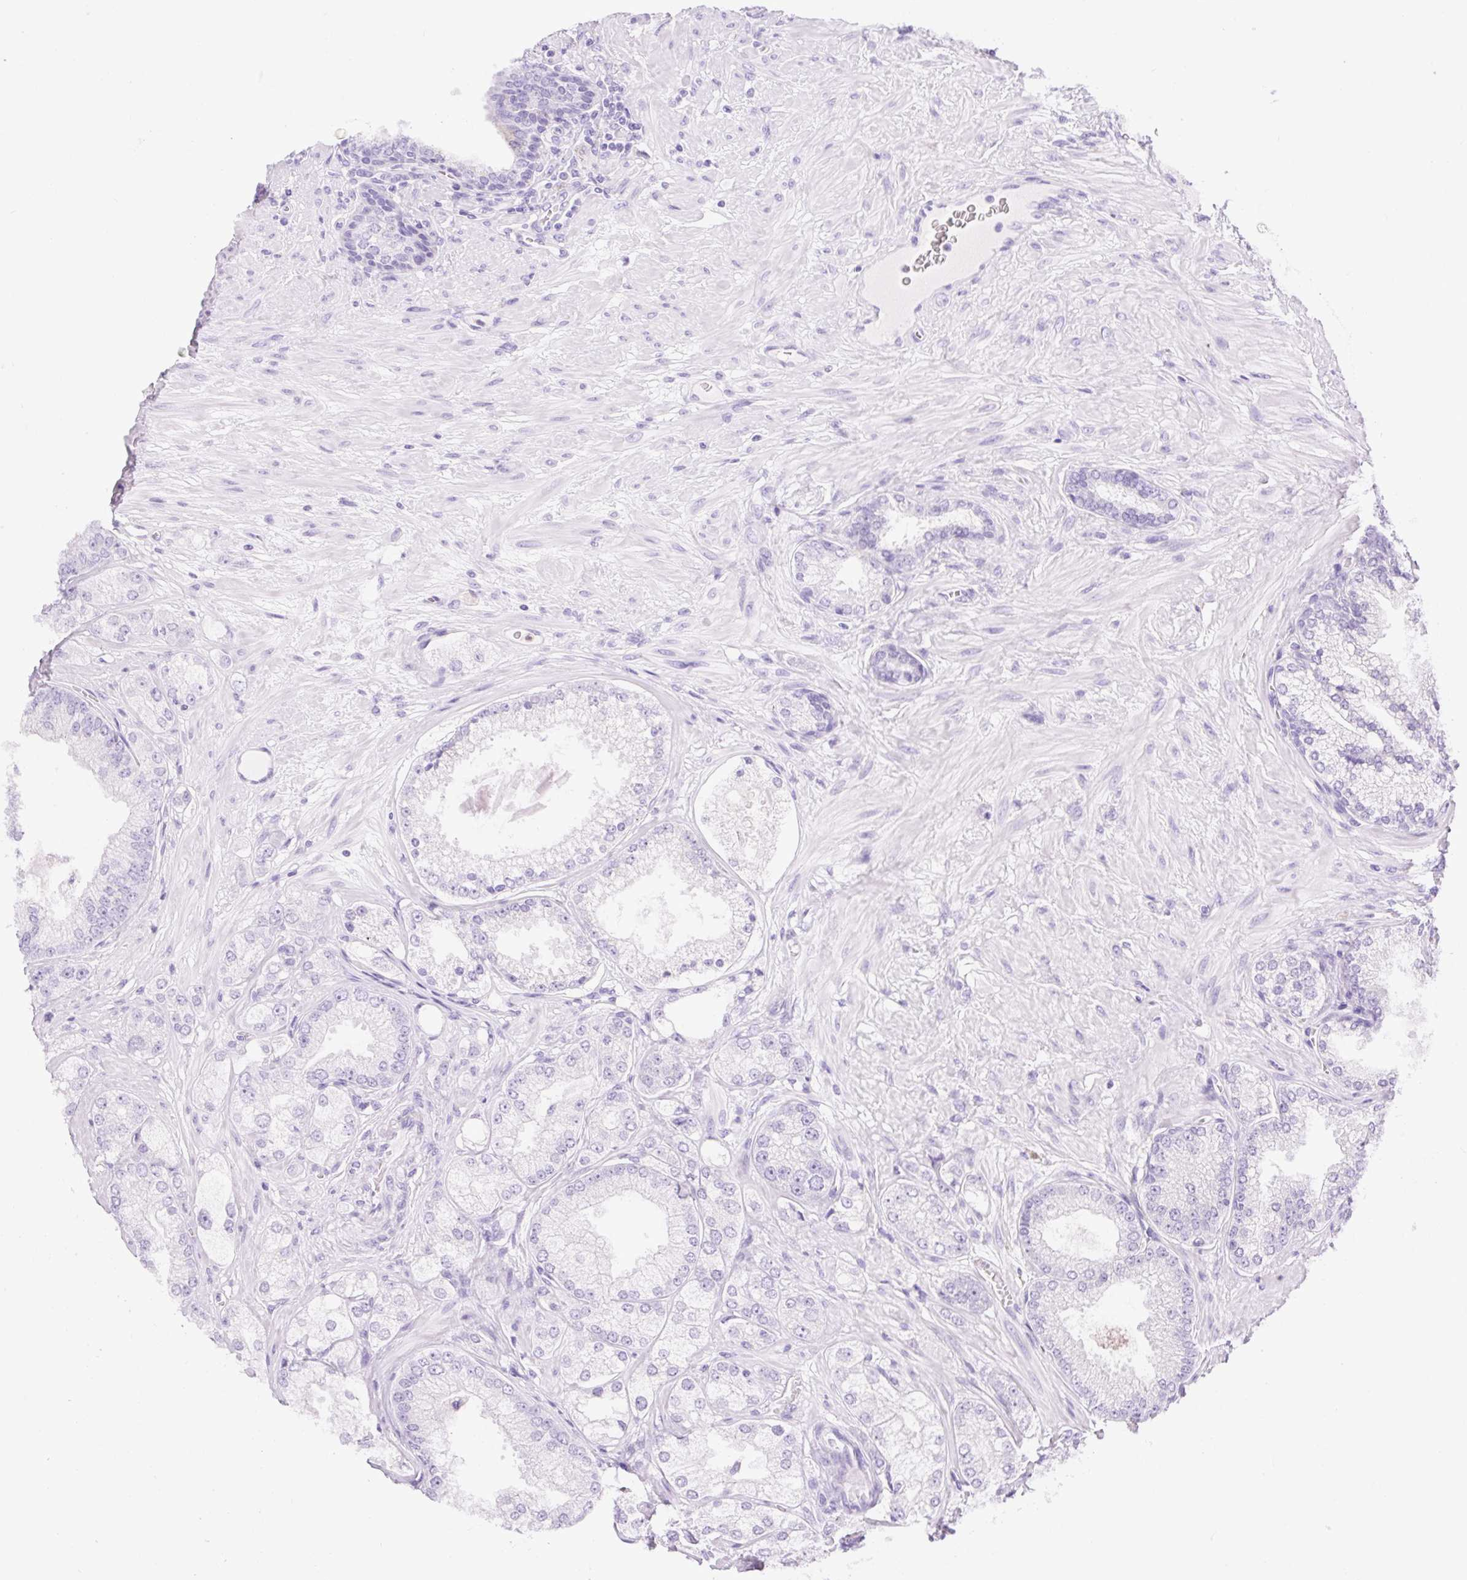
{"staining": {"intensity": "negative", "quantity": "none", "location": "none"}, "tissue": "prostate cancer", "cell_type": "Tumor cells", "image_type": "cancer", "snomed": [{"axis": "morphology", "description": "Normal tissue, NOS"}, {"axis": "morphology", "description": "Adenocarcinoma, High grade"}, {"axis": "topography", "description": "Prostate"}, {"axis": "topography", "description": "Peripheral nerve tissue"}], "caption": "Adenocarcinoma (high-grade) (prostate) stained for a protein using immunohistochemistry reveals no positivity tumor cells.", "gene": "SLC25A40", "patient": {"sex": "male", "age": 68}}